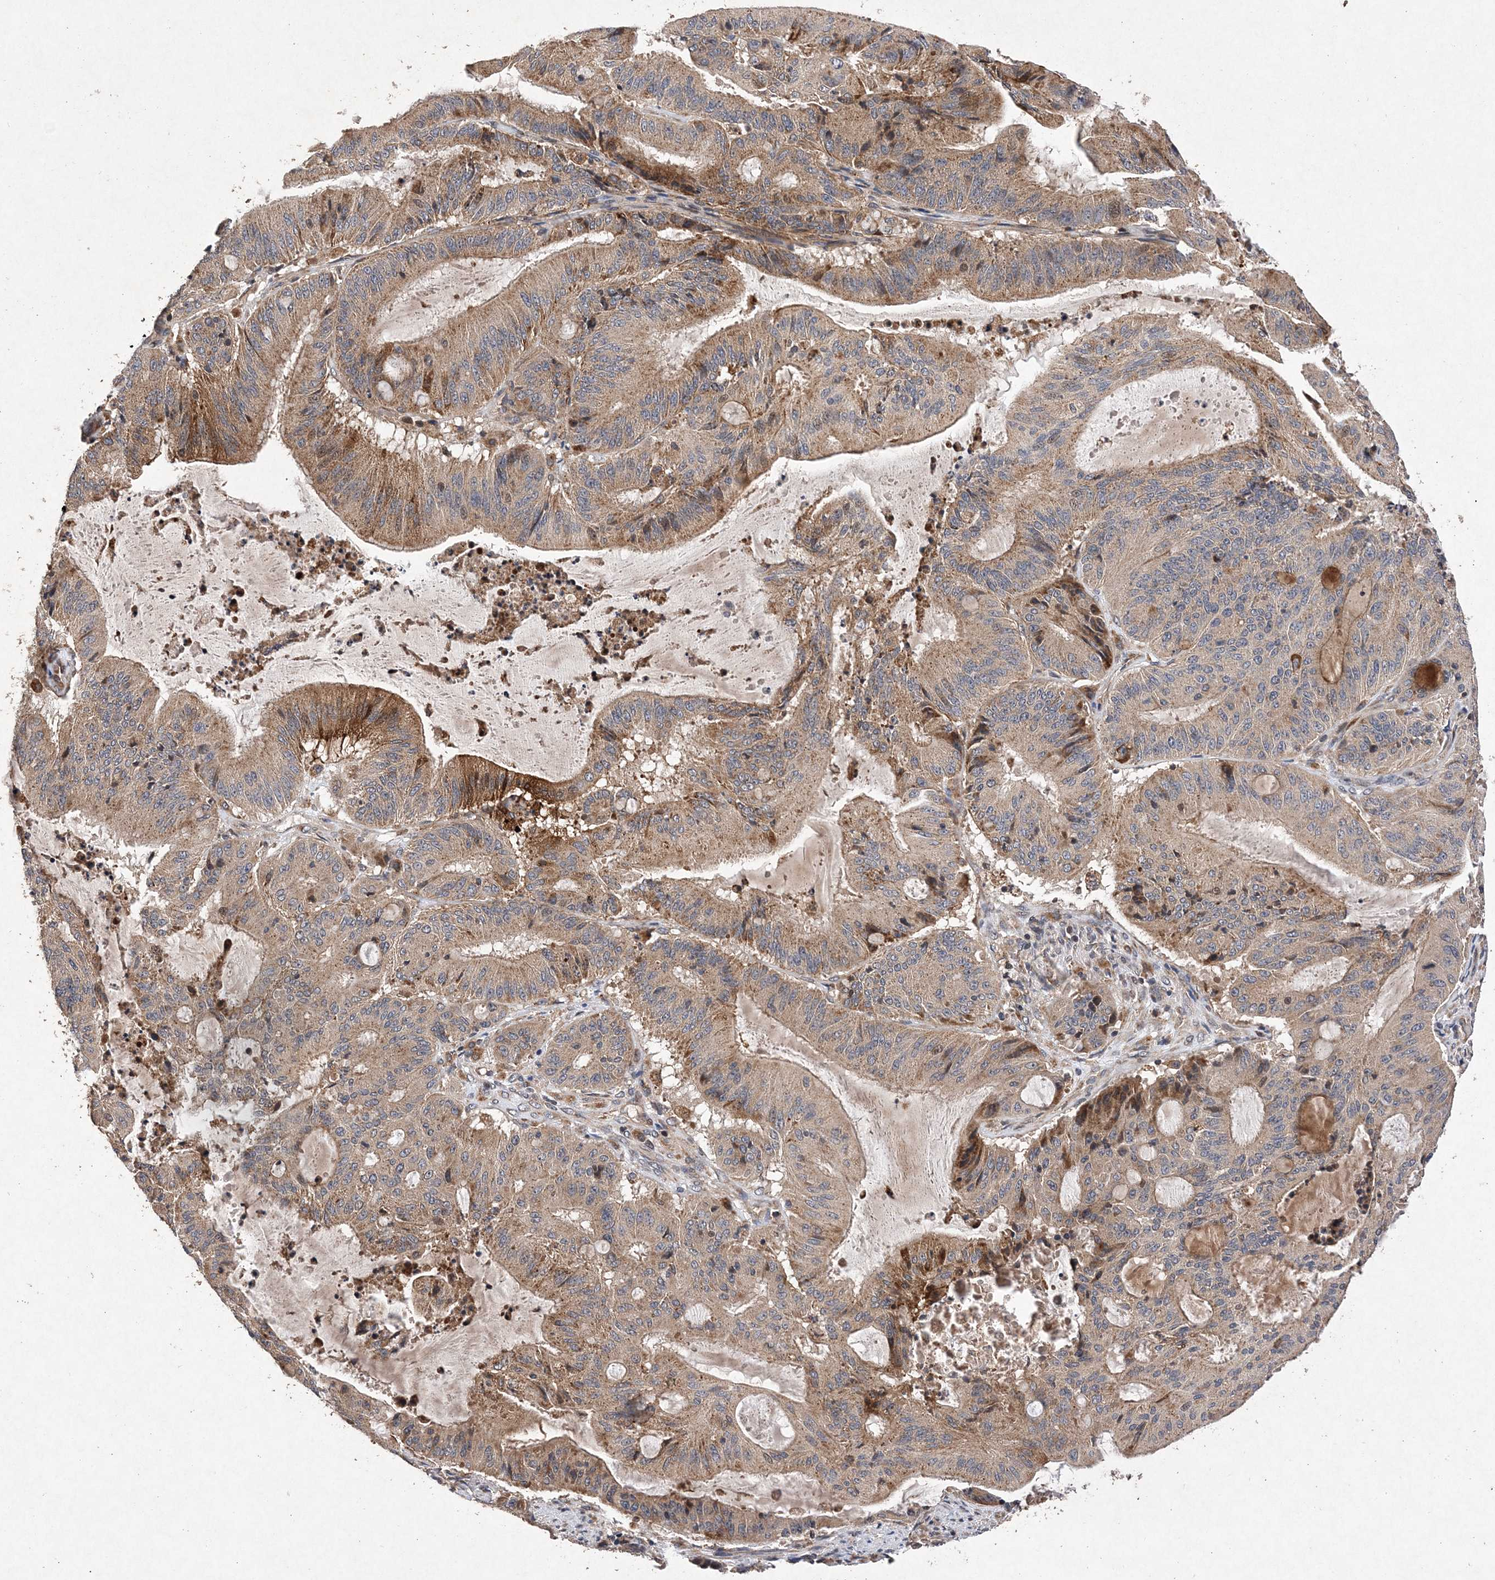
{"staining": {"intensity": "moderate", "quantity": ">75%", "location": "cytoplasmic/membranous"}, "tissue": "liver cancer", "cell_type": "Tumor cells", "image_type": "cancer", "snomed": [{"axis": "morphology", "description": "Normal tissue, NOS"}, {"axis": "morphology", "description": "Cholangiocarcinoma"}, {"axis": "topography", "description": "Liver"}, {"axis": "topography", "description": "Peripheral nerve tissue"}], "caption": "High-power microscopy captured an IHC micrograph of cholangiocarcinoma (liver), revealing moderate cytoplasmic/membranous positivity in approximately >75% of tumor cells. (Brightfield microscopy of DAB IHC at high magnification).", "gene": "PROSER1", "patient": {"sex": "female", "age": 73}}